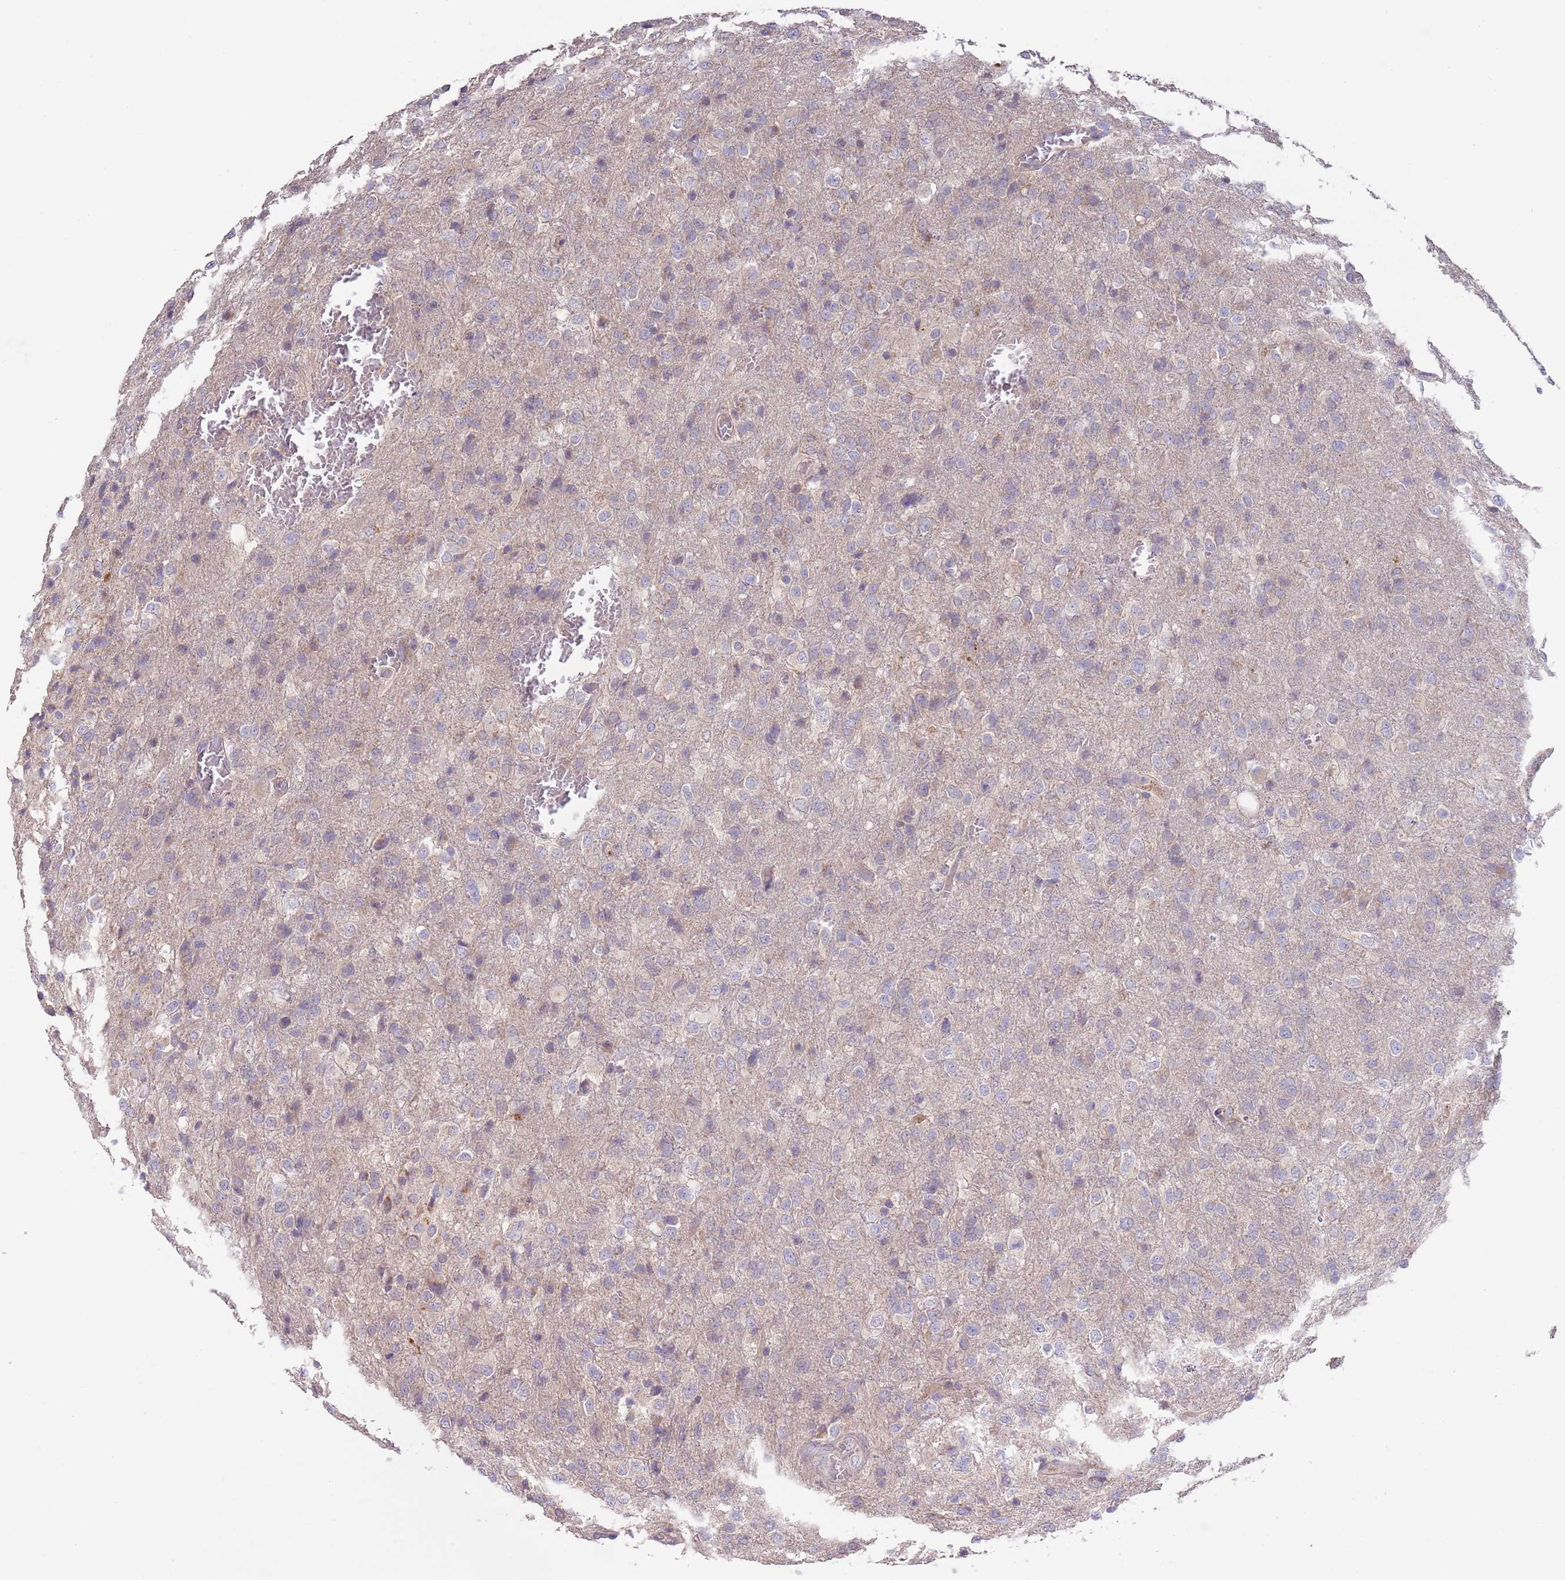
{"staining": {"intensity": "negative", "quantity": "none", "location": "none"}, "tissue": "glioma", "cell_type": "Tumor cells", "image_type": "cancer", "snomed": [{"axis": "morphology", "description": "Glioma, malignant, High grade"}, {"axis": "topography", "description": "Brain"}], "caption": "Tumor cells show no significant staining in malignant high-grade glioma.", "gene": "ABCC10", "patient": {"sex": "female", "age": 74}}